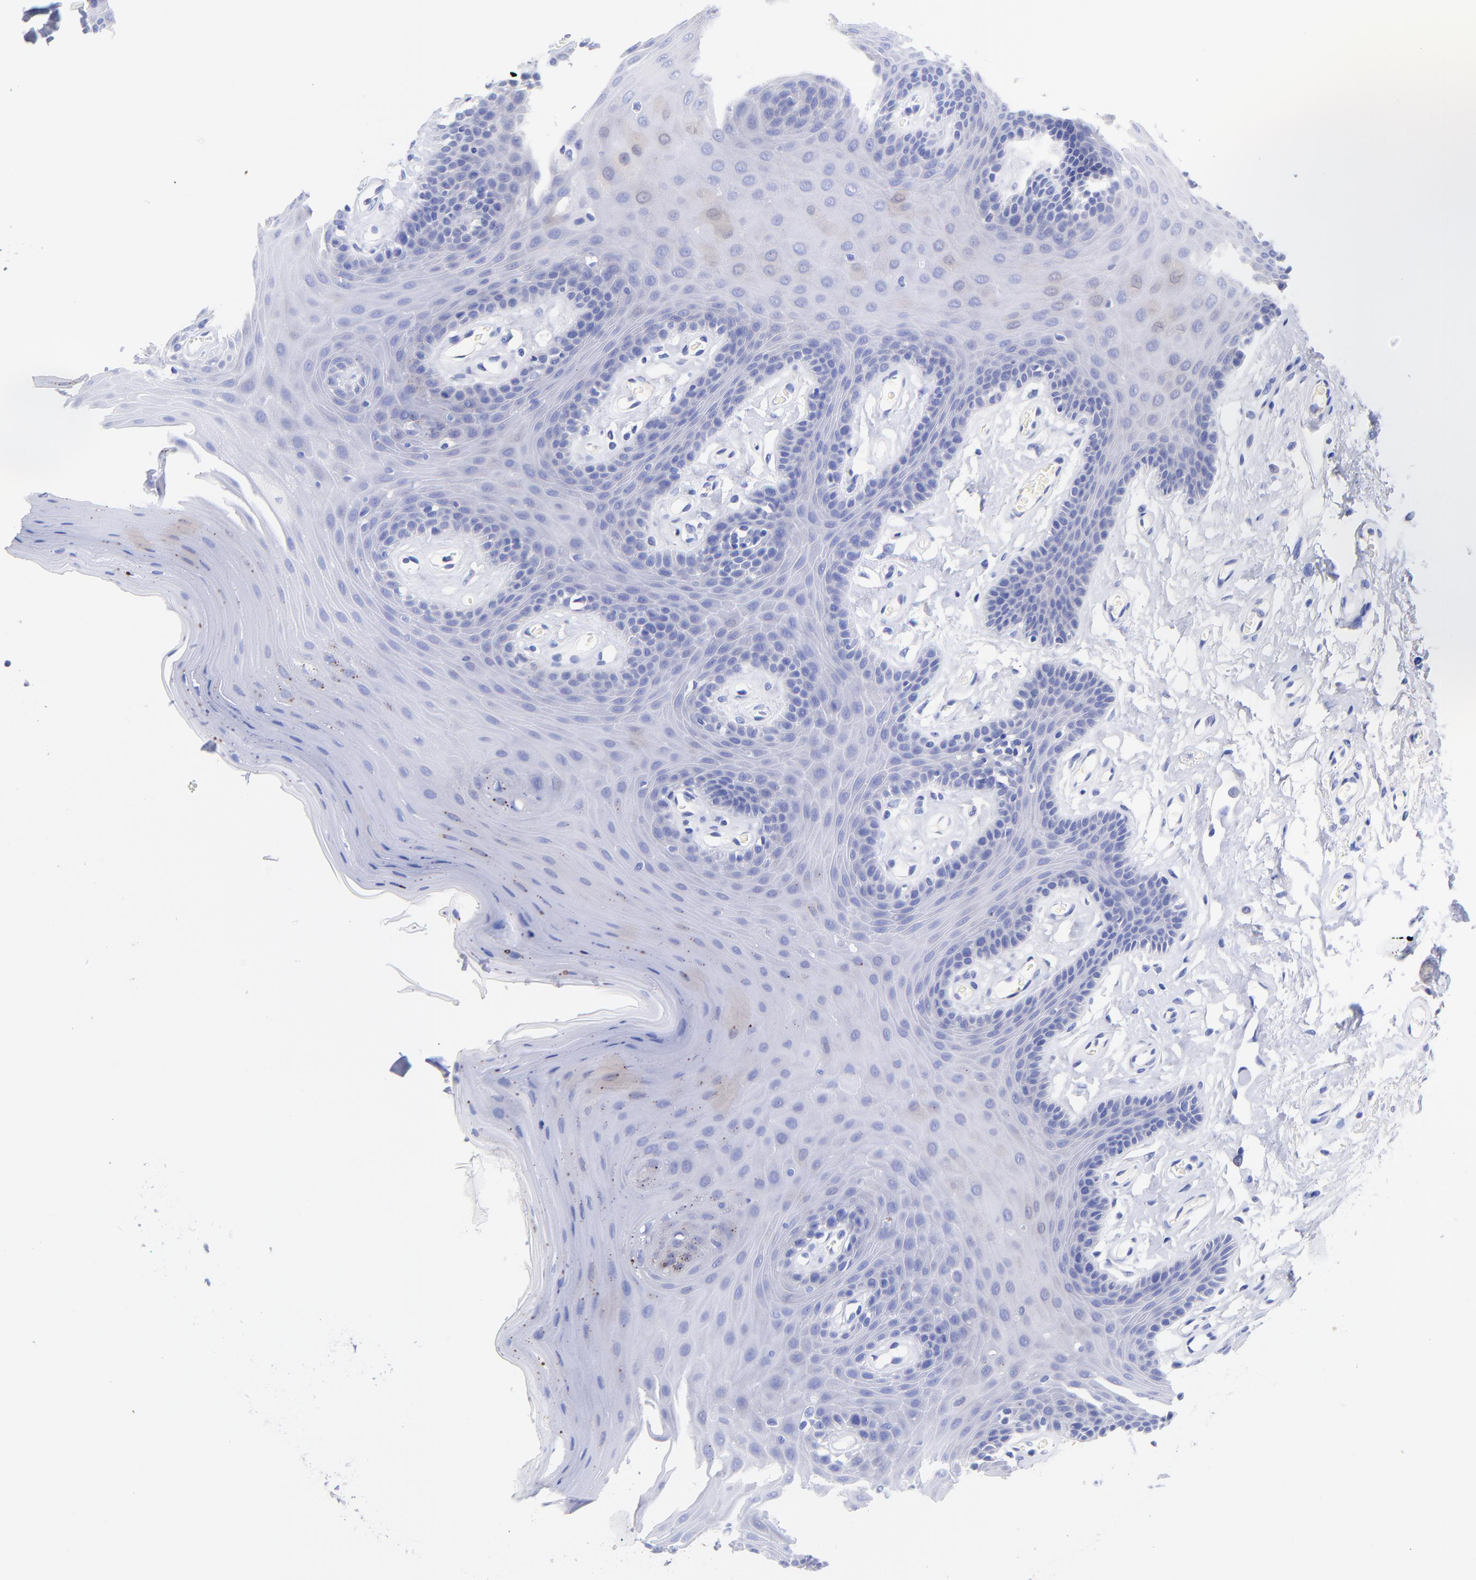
{"staining": {"intensity": "negative", "quantity": "none", "location": "none"}, "tissue": "oral mucosa", "cell_type": "Squamous epithelial cells", "image_type": "normal", "snomed": [{"axis": "morphology", "description": "Normal tissue, NOS"}, {"axis": "morphology", "description": "Squamous cell carcinoma, NOS"}, {"axis": "topography", "description": "Skeletal muscle"}, {"axis": "topography", "description": "Oral tissue"}, {"axis": "topography", "description": "Head-Neck"}], "caption": "Micrograph shows no protein staining in squamous epithelial cells of benign oral mucosa.", "gene": "GPHN", "patient": {"sex": "male", "age": 71}}